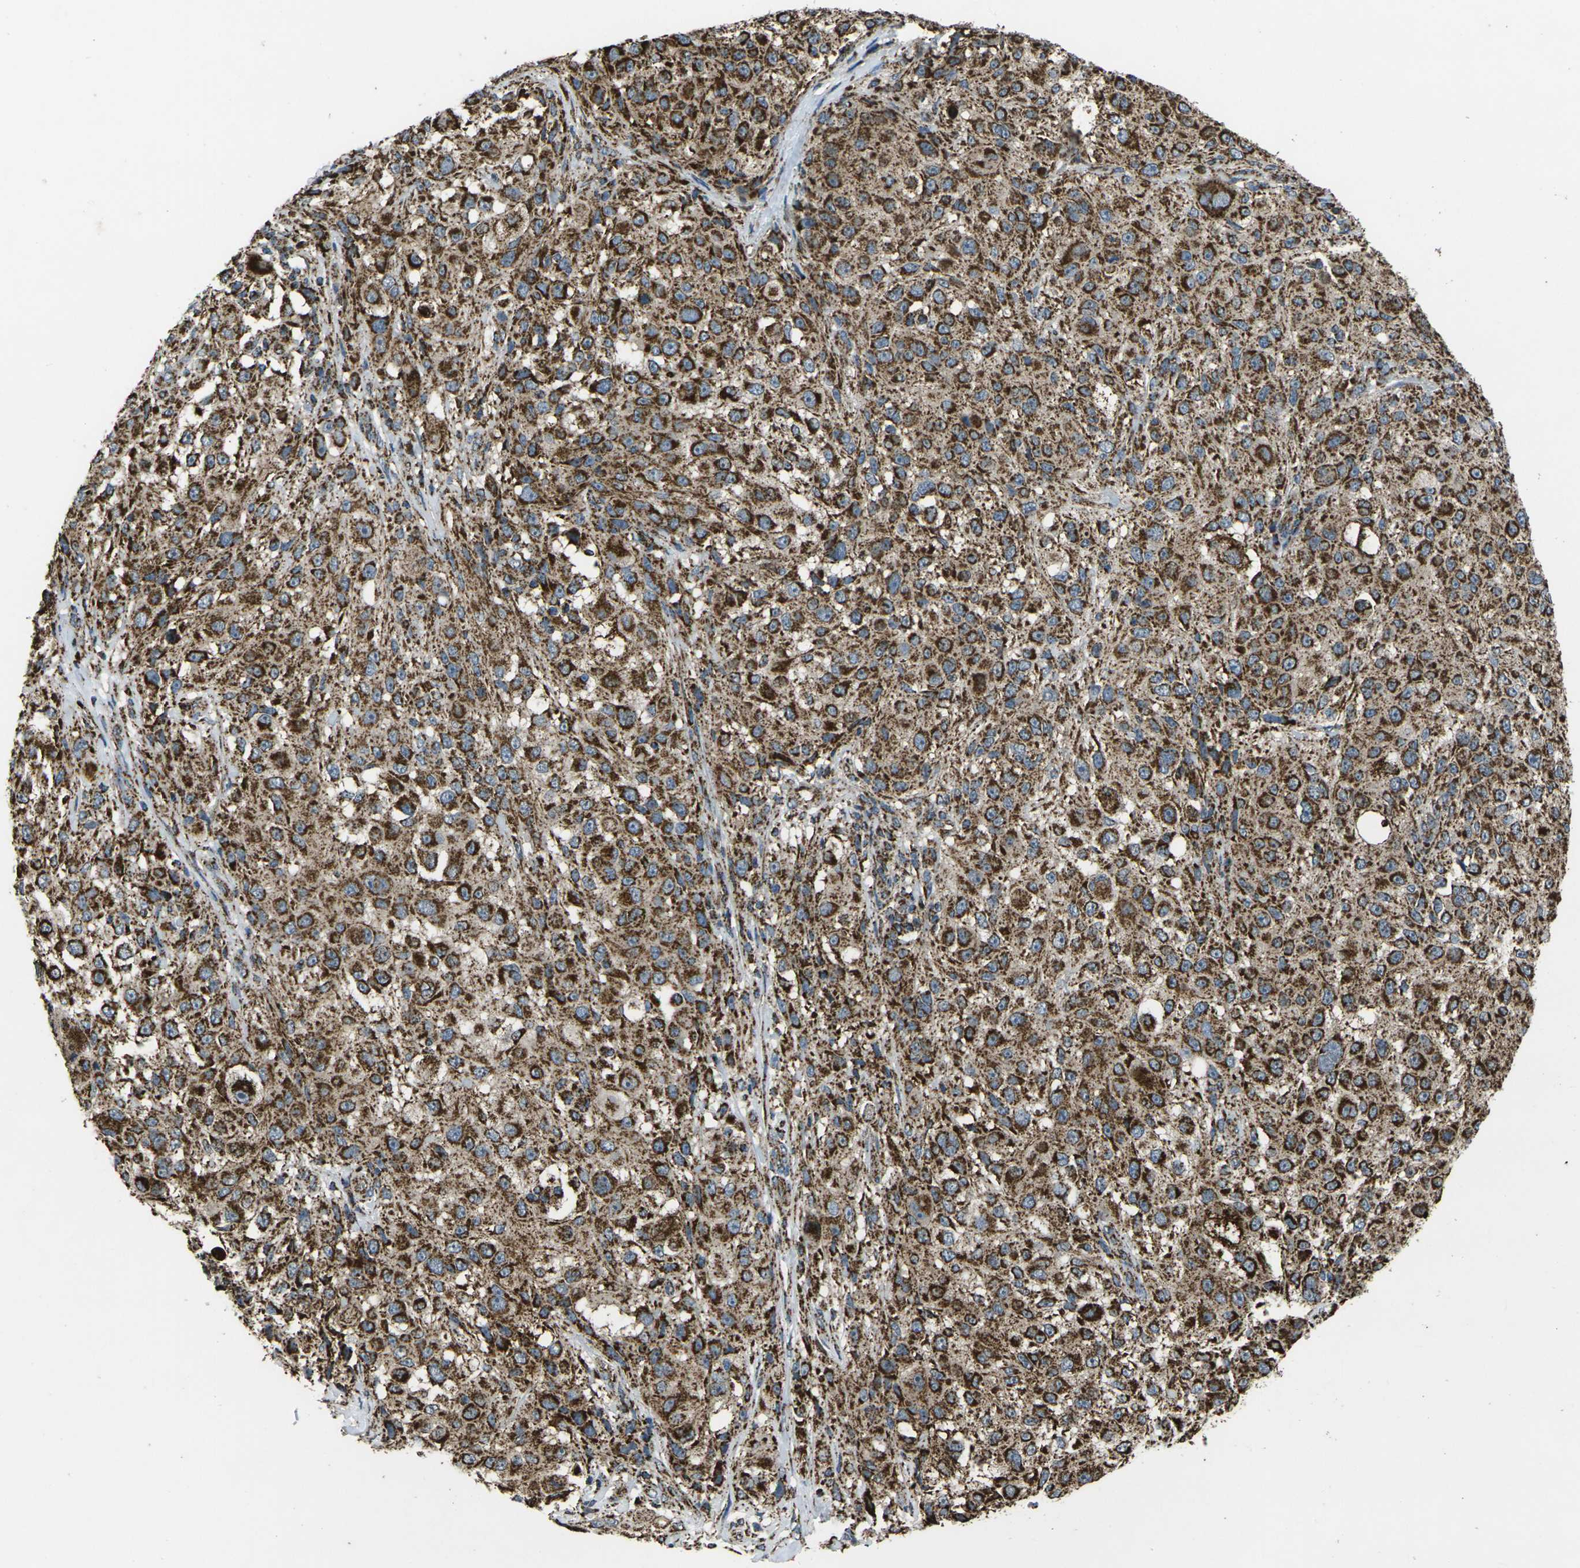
{"staining": {"intensity": "strong", "quantity": "25%-75%", "location": "cytoplasmic/membranous"}, "tissue": "melanoma", "cell_type": "Tumor cells", "image_type": "cancer", "snomed": [{"axis": "morphology", "description": "Necrosis, NOS"}, {"axis": "morphology", "description": "Malignant melanoma, NOS"}, {"axis": "topography", "description": "Skin"}], "caption": "Melanoma tissue exhibits strong cytoplasmic/membranous positivity in approximately 25%-75% of tumor cells, visualized by immunohistochemistry. (brown staining indicates protein expression, while blue staining denotes nuclei).", "gene": "KLHL5", "patient": {"sex": "female", "age": 87}}